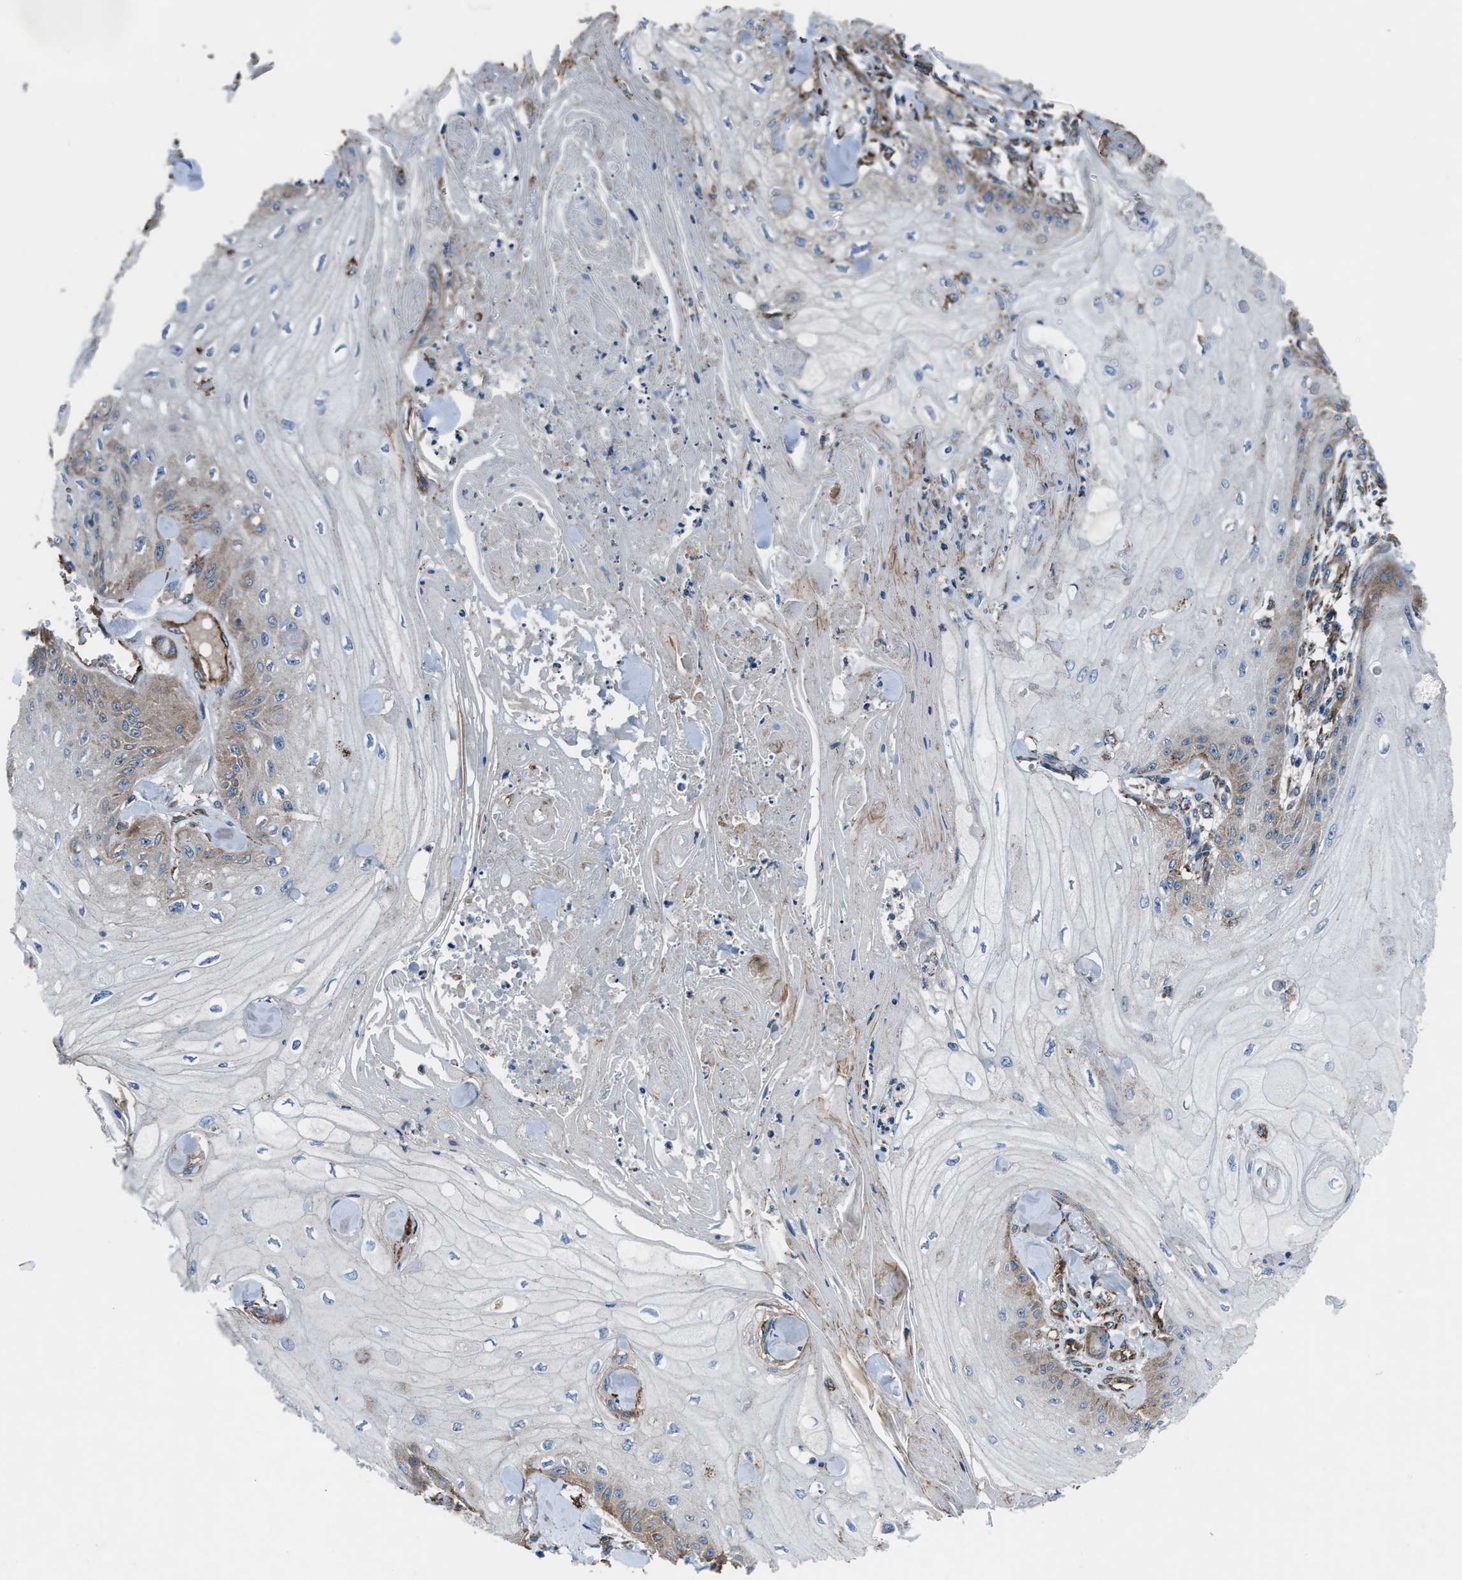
{"staining": {"intensity": "weak", "quantity": "<25%", "location": "cytoplasmic/membranous"}, "tissue": "skin cancer", "cell_type": "Tumor cells", "image_type": "cancer", "snomed": [{"axis": "morphology", "description": "Squamous cell carcinoma, NOS"}, {"axis": "topography", "description": "Skin"}], "caption": "Protein analysis of squamous cell carcinoma (skin) shows no significant positivity in tumor cells.", "gene": "PRTFDC1", "patient": {"sex": "male", "age": 74}}